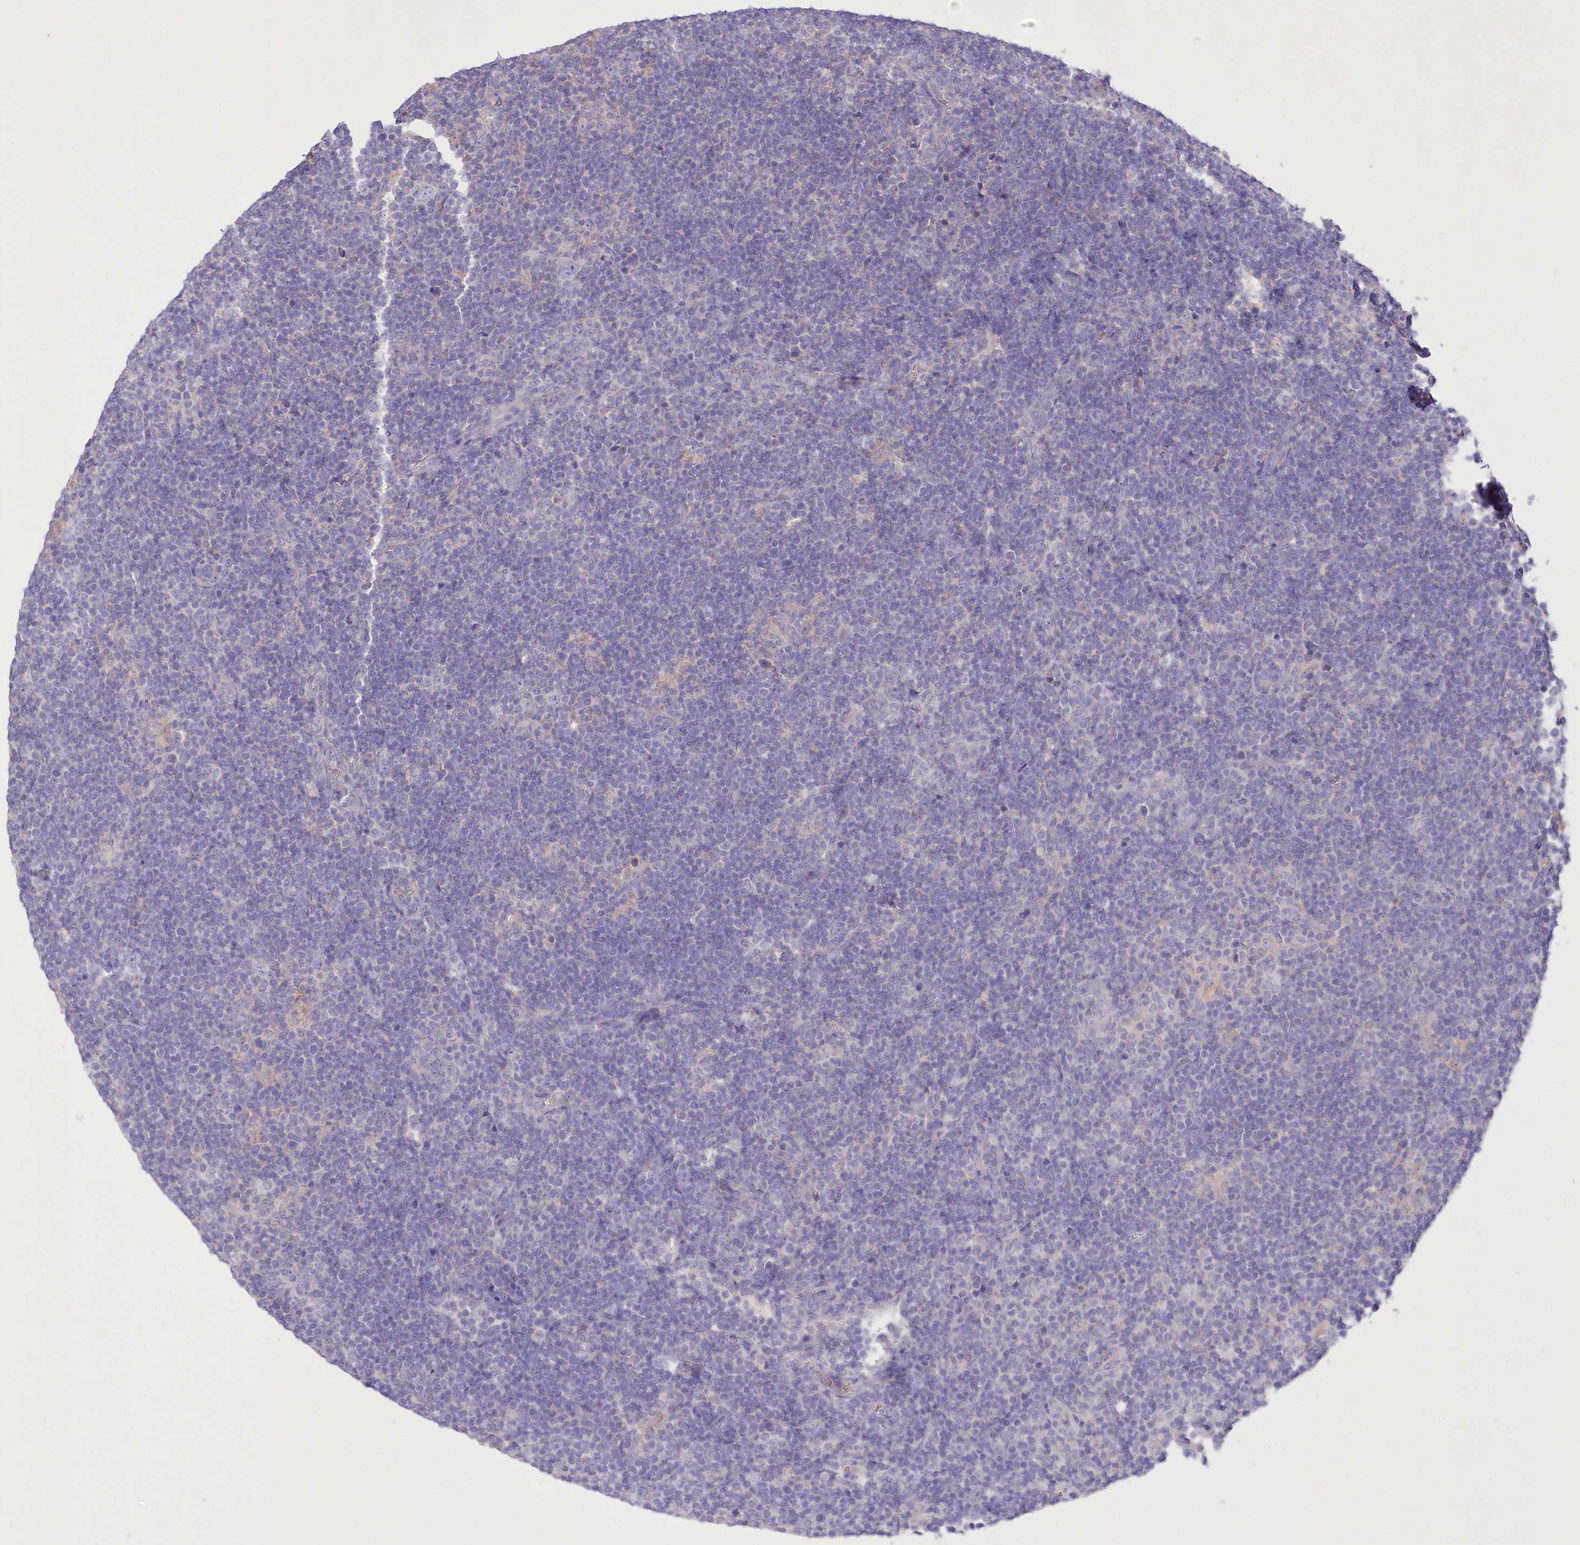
{"staining": {"intensity": "negative", "quantity": "none", "location": "none"}, "tissue": "lymphoma", "cell_type": "Tumor cells", "image_type": "cancer", "snomed": [{"axis": "morphology", "description": "Hodgkin's disease, NOS"}, {"axis": "topography", "description": "Lymph node"}], "caption": "Lymphoma stained for a protein using immunohistochemistry exhibits no expression tumor cells.", "gene": "PRSS53", "patient": {"sex": "female", "age": 57}}